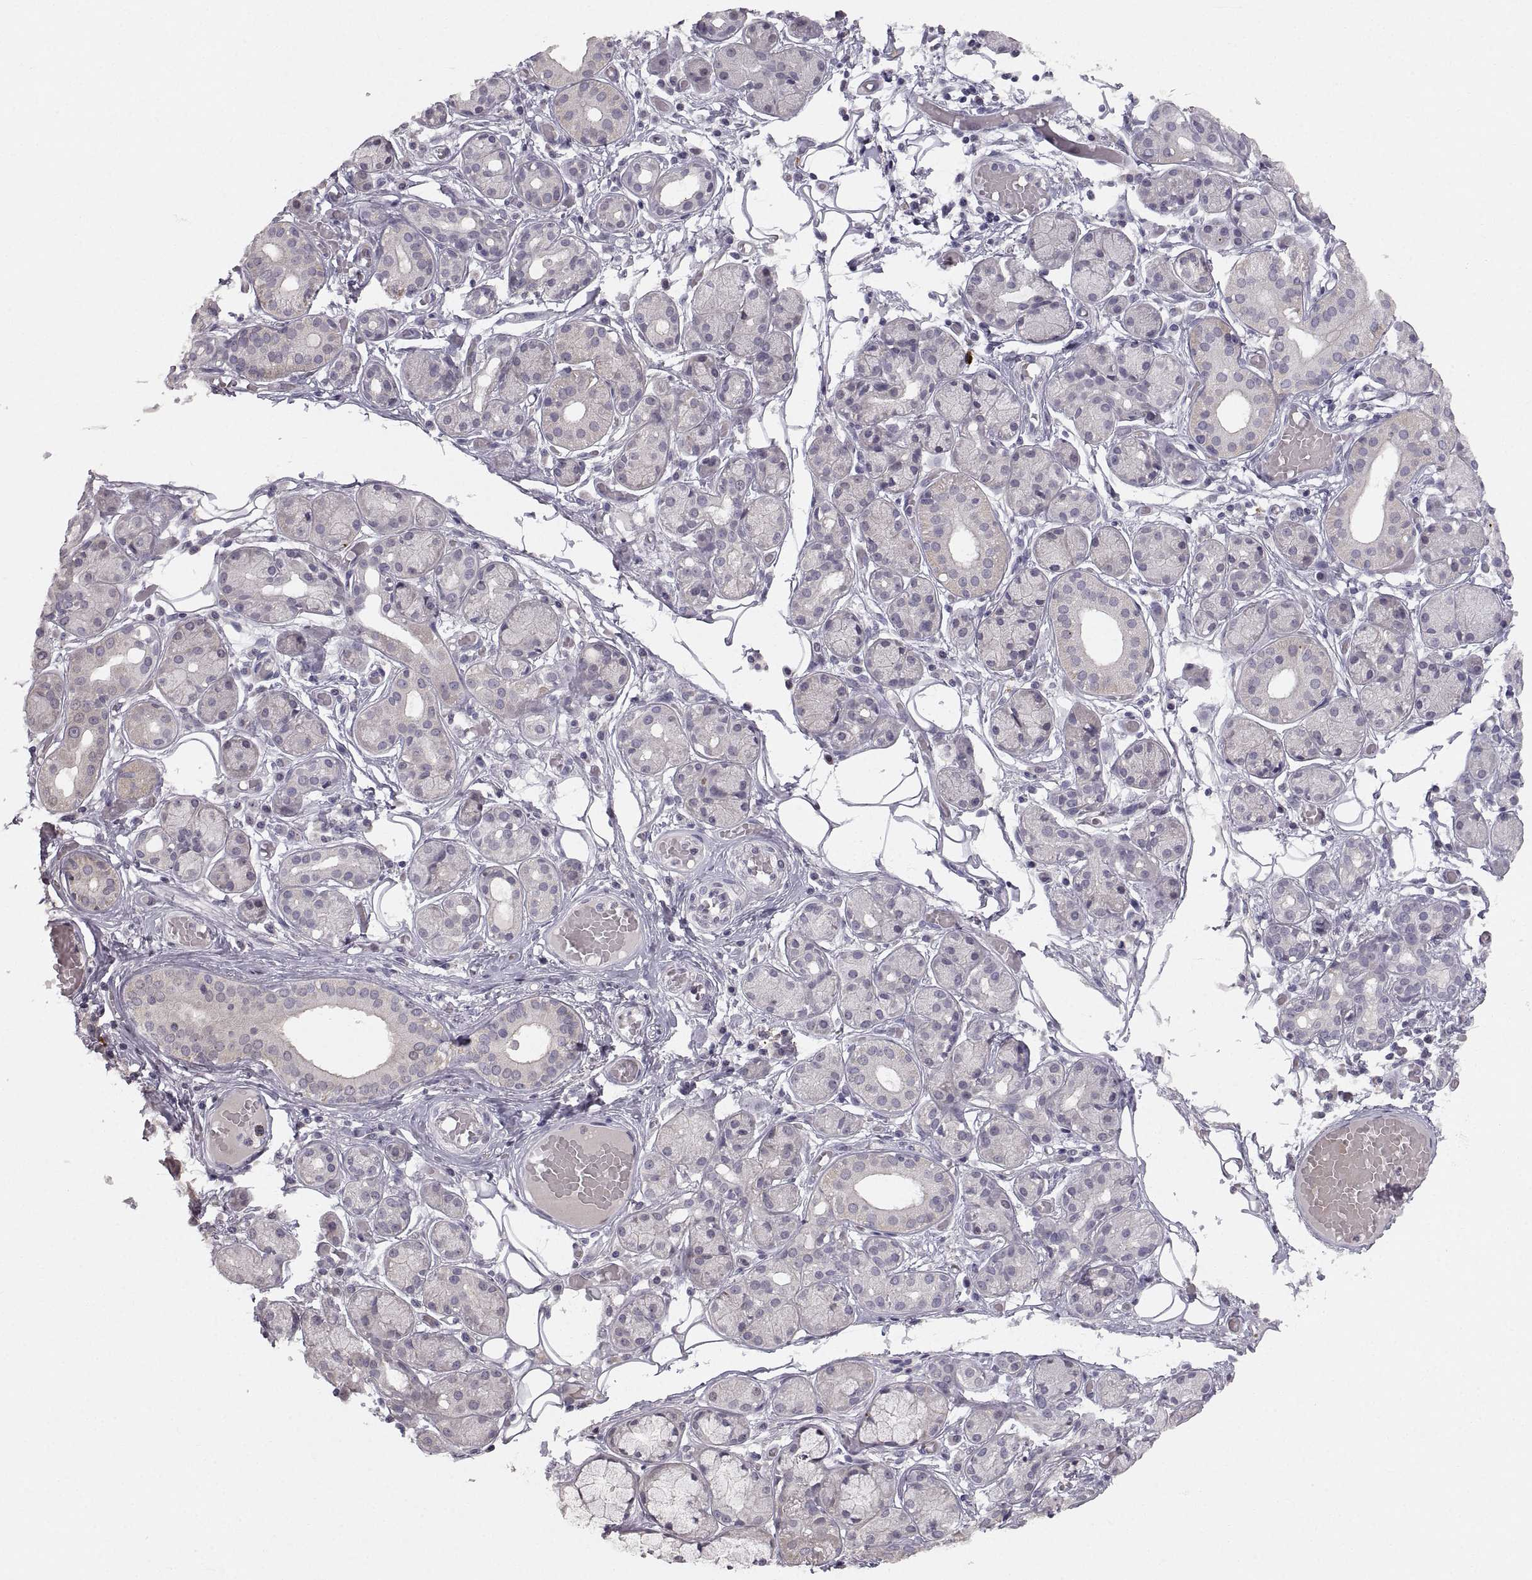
{"staining": {"intensity": "negative", "quantity": "none", "location": "none"}, "tissue": "salivary gland", "cell_type": "Glandular cells", "image_type": "normal", "snomed": [{"axis": "morphology", "description": "Normal tissue, NOS"}, {"axis": "topography", "description": "Salivary gland"}, {"axis": "topography", "description": "Peripheral nerve tissue"}], "caption": "This is a photomicrograph of IHC staining of benign salivary gland, which shows no staining in glandular cells.", "gene": "ZNF185", "patient": {"sex": "male", "age": 71}}